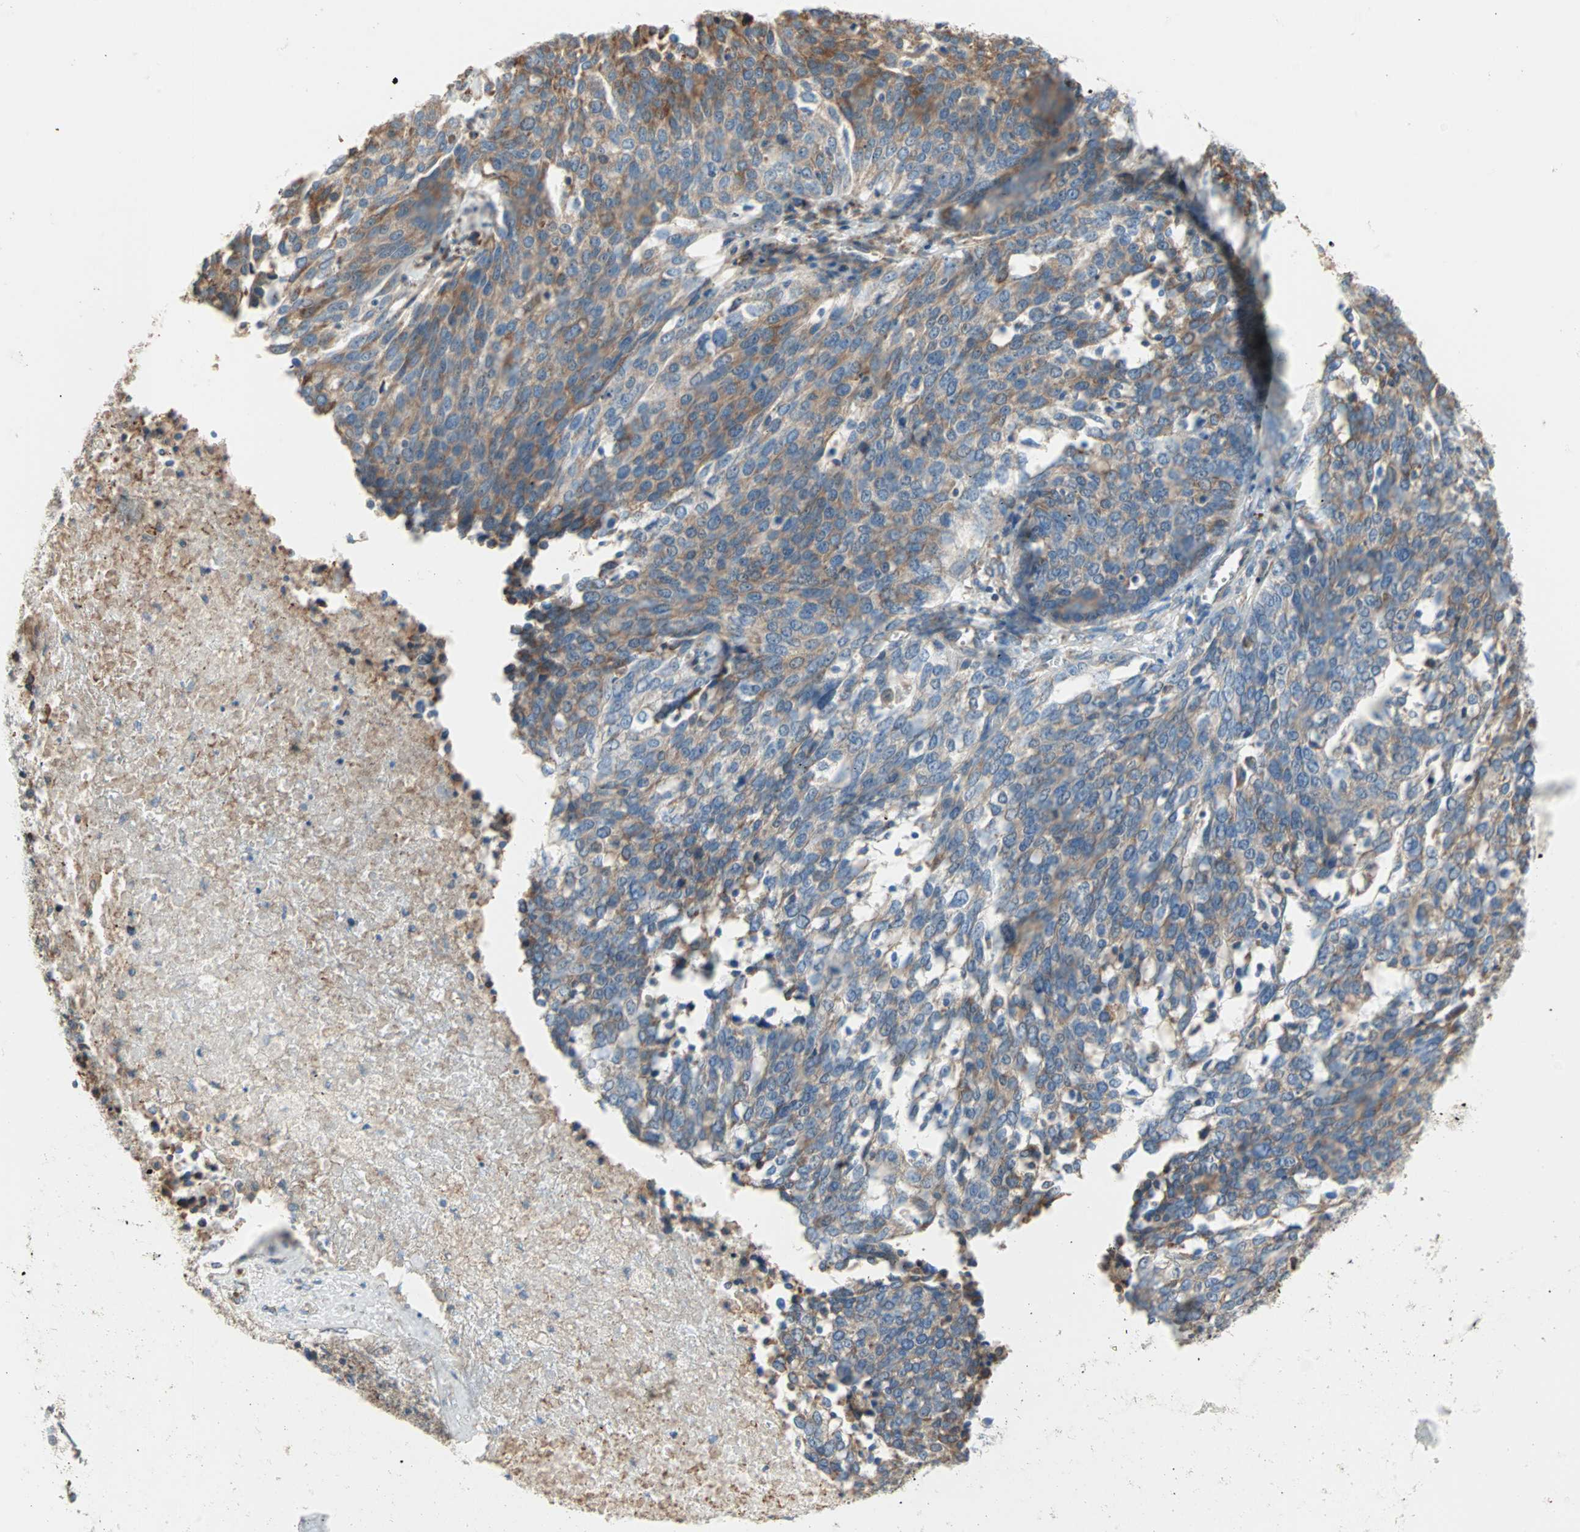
{"staining": {"intensity": "moderate", "quantity": ">75%", "location": "cytoplasmic/membranous"}, "tissue": "ovarian cancer", "cell_type": "Tumor cells", "image_type": "cancer", "snomed": [{"axis": "morphology", "description": "Cystadenocarcinoma, serous, NOS"}, {"axis": "topography", "description": "Ovary"}], "caption": "Protein expression analysis of ovarian cancer (serous cystadenocarcinoma) shows moderate cytoplasmic/membranous expression in approximately >75% of tumor cells.", "gene": "PLCXD1", "patient": {"sex": "female", "age": 44}}